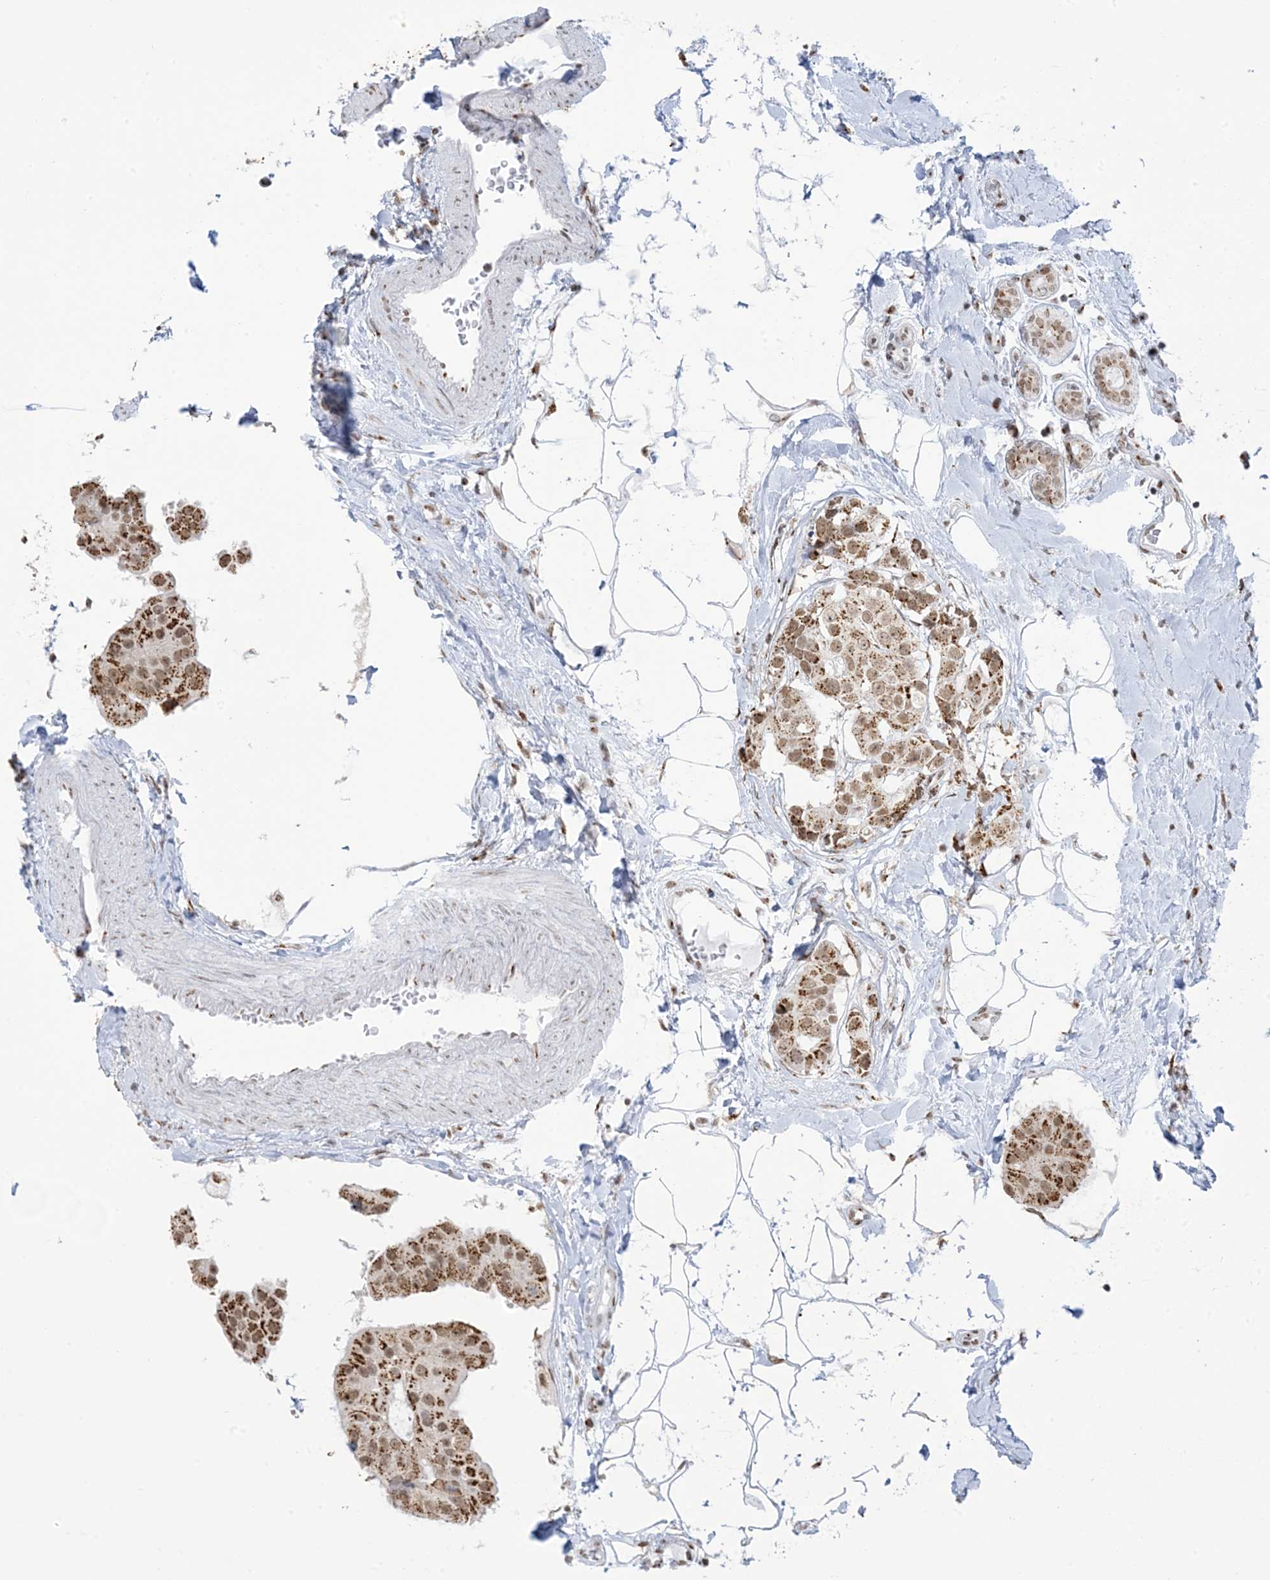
{"staining": {"intensity": "moderate", "quantity": ">75%", "location": "cytoplasmic/membranous,nuclear"}, "tissue": "breast cancer", "cell_type": "Tumor cells", "image_type": "cancer", "snomed": [{"axis": "morphology", "description": "Normal tissue, NOS"}, {"axis": "morphology", "description": "Duct carcinoma"}, {"axis": "topography", "description": "Breast"}], "caption": "Human breast invasive ductal carcinoma stained with a brown dye exhibits moderate cytoplasmic/membranous and nuclear positive staining in approximately >75% of tumor cells.", "gene": "GPR107", "patient": {"sex": "female", "age": 39}}